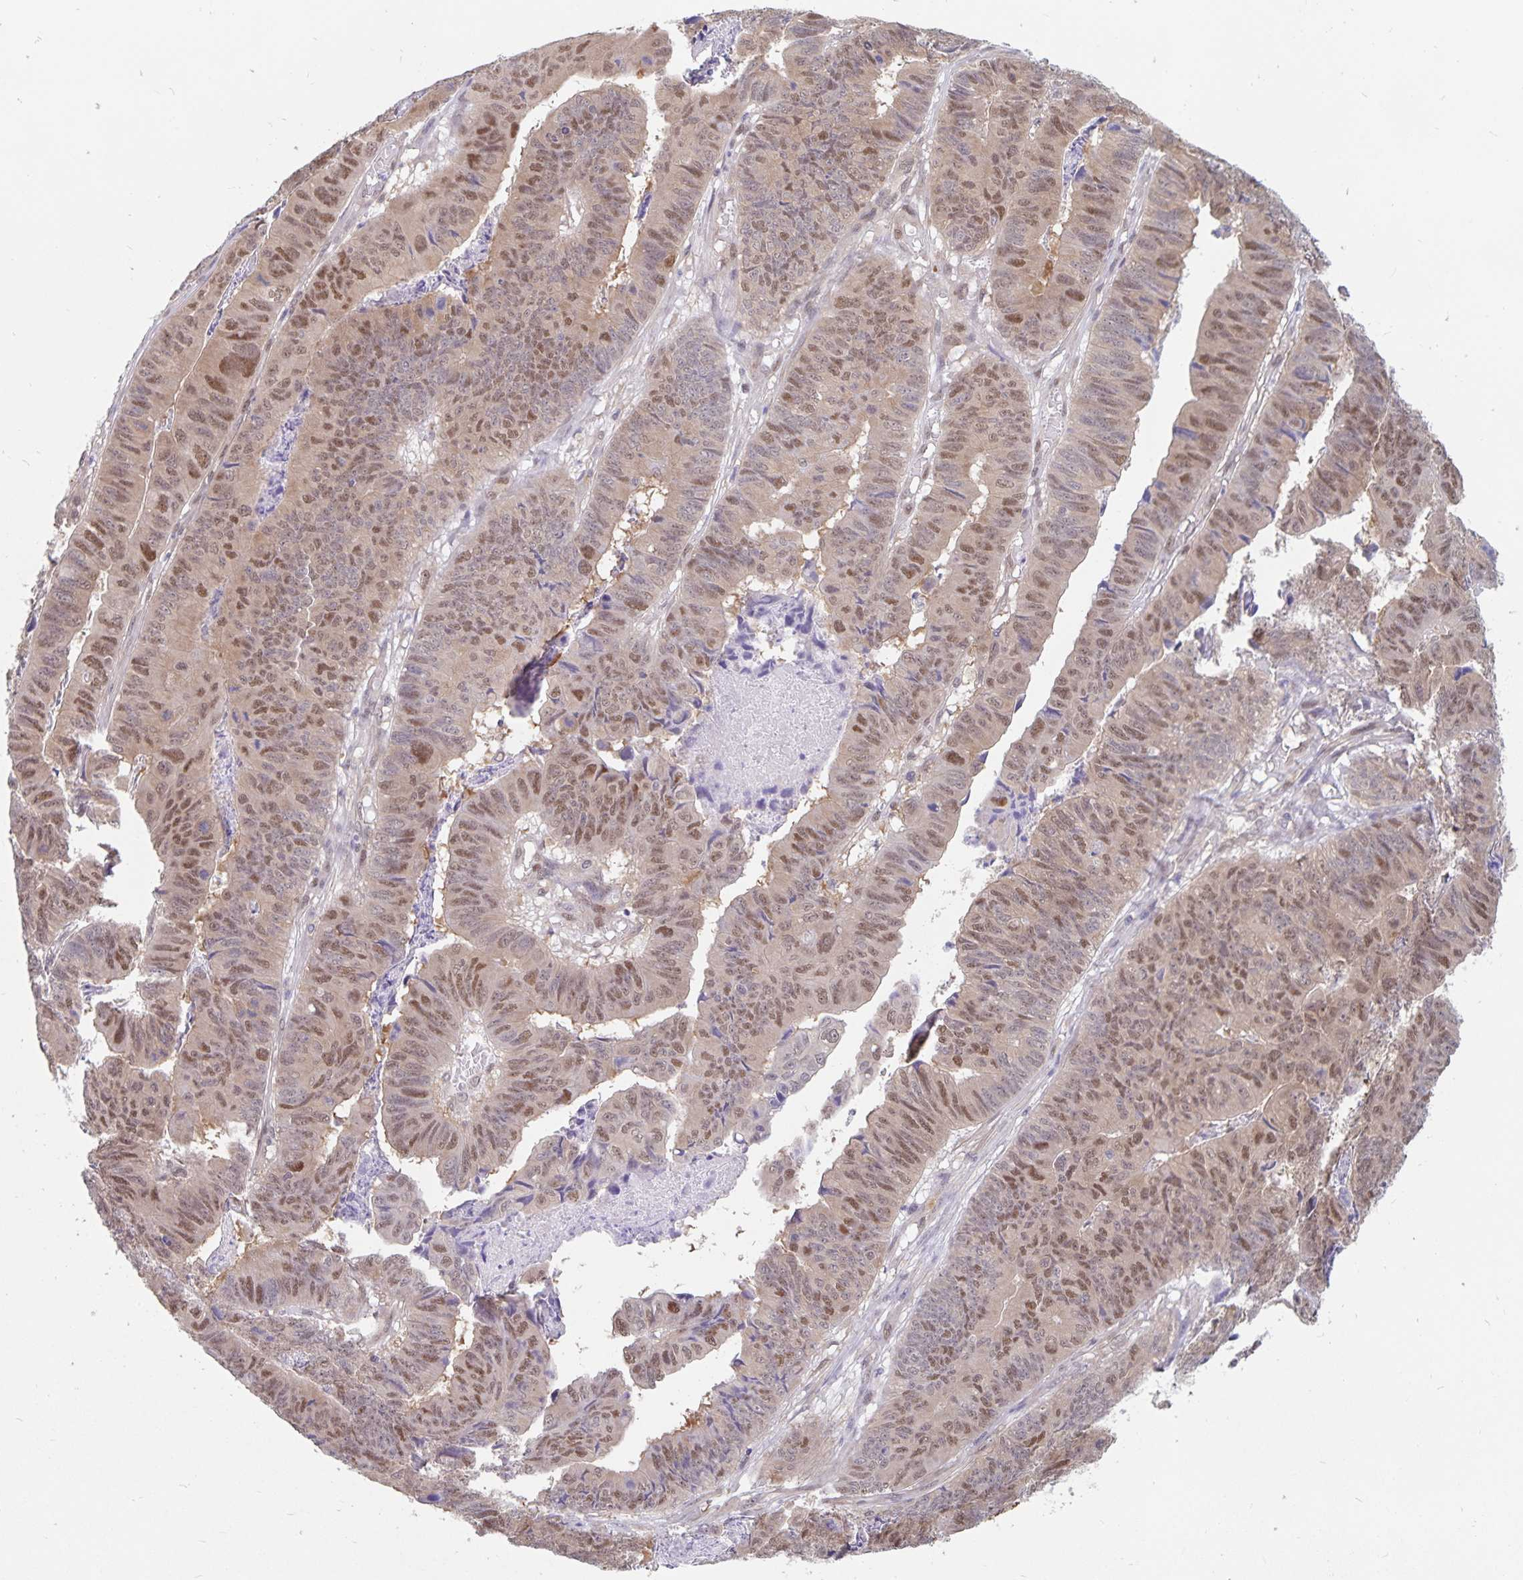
{"staining": {"intensity": "moderate", "quantity": ">75%", "location": "nuclear"}, "tissue": "stomach cancer", "cell_type": "Tumor cells", "image_type": "cancer", "snomed": [{"axis": "morphology", "description": "Adenocarcinoma, NOS"}, {"axis": "topography", "description": "Stomach, lower"}], "caption": "An IHC photomicrograph of neoplastic tissue is shown. Protein staining in brown labels moderate nuclear positivity in adenocarcinoma (stomach) within tumor cells.", "gene": "BAG6", "patient": {"sex": "male", "age": 77}}